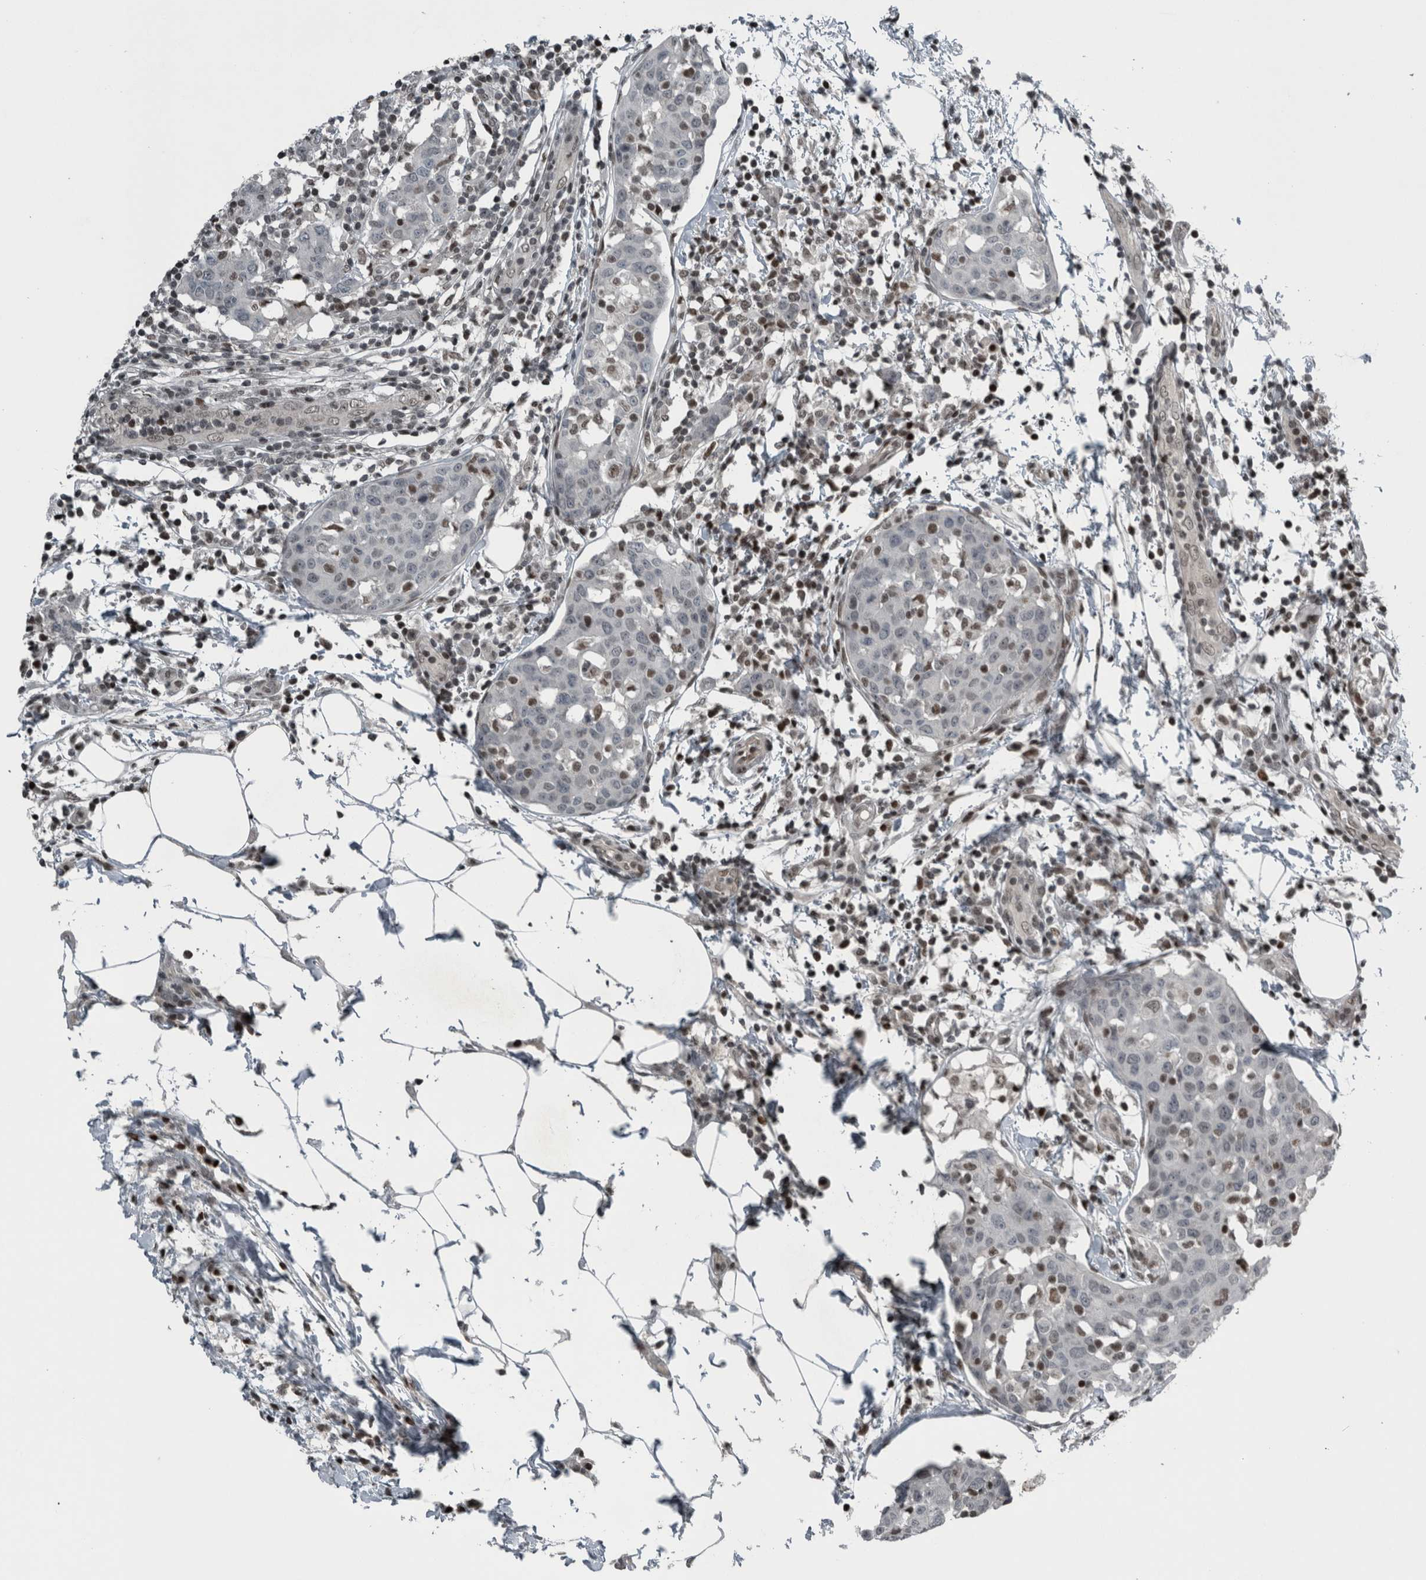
{"staining": {"intensity": "moderate", "quantity": "<25%", "location": "nuclear"}, "tissue": "breast cancer", "cell_type": "Tumor cells", "image_type": "cancer", "snomed": [{"axis": "morphology", "description": "Normal tissue, NOS"}, {"axis": "morphology", "description": "Duct carcinoma"}, {"axis": "topography", "description": "Breast"}], "caption": "Immunohistochemistry micrograph of neoplastic tissue: breast cancer stained using IHC demonstrates low levels of moderate protein expression localized specifically in the nuclear of tumor cells, appearing as a nuclear brown color.", "gene": "UNC50", "patient": {"sex": "female", "age": 37}}